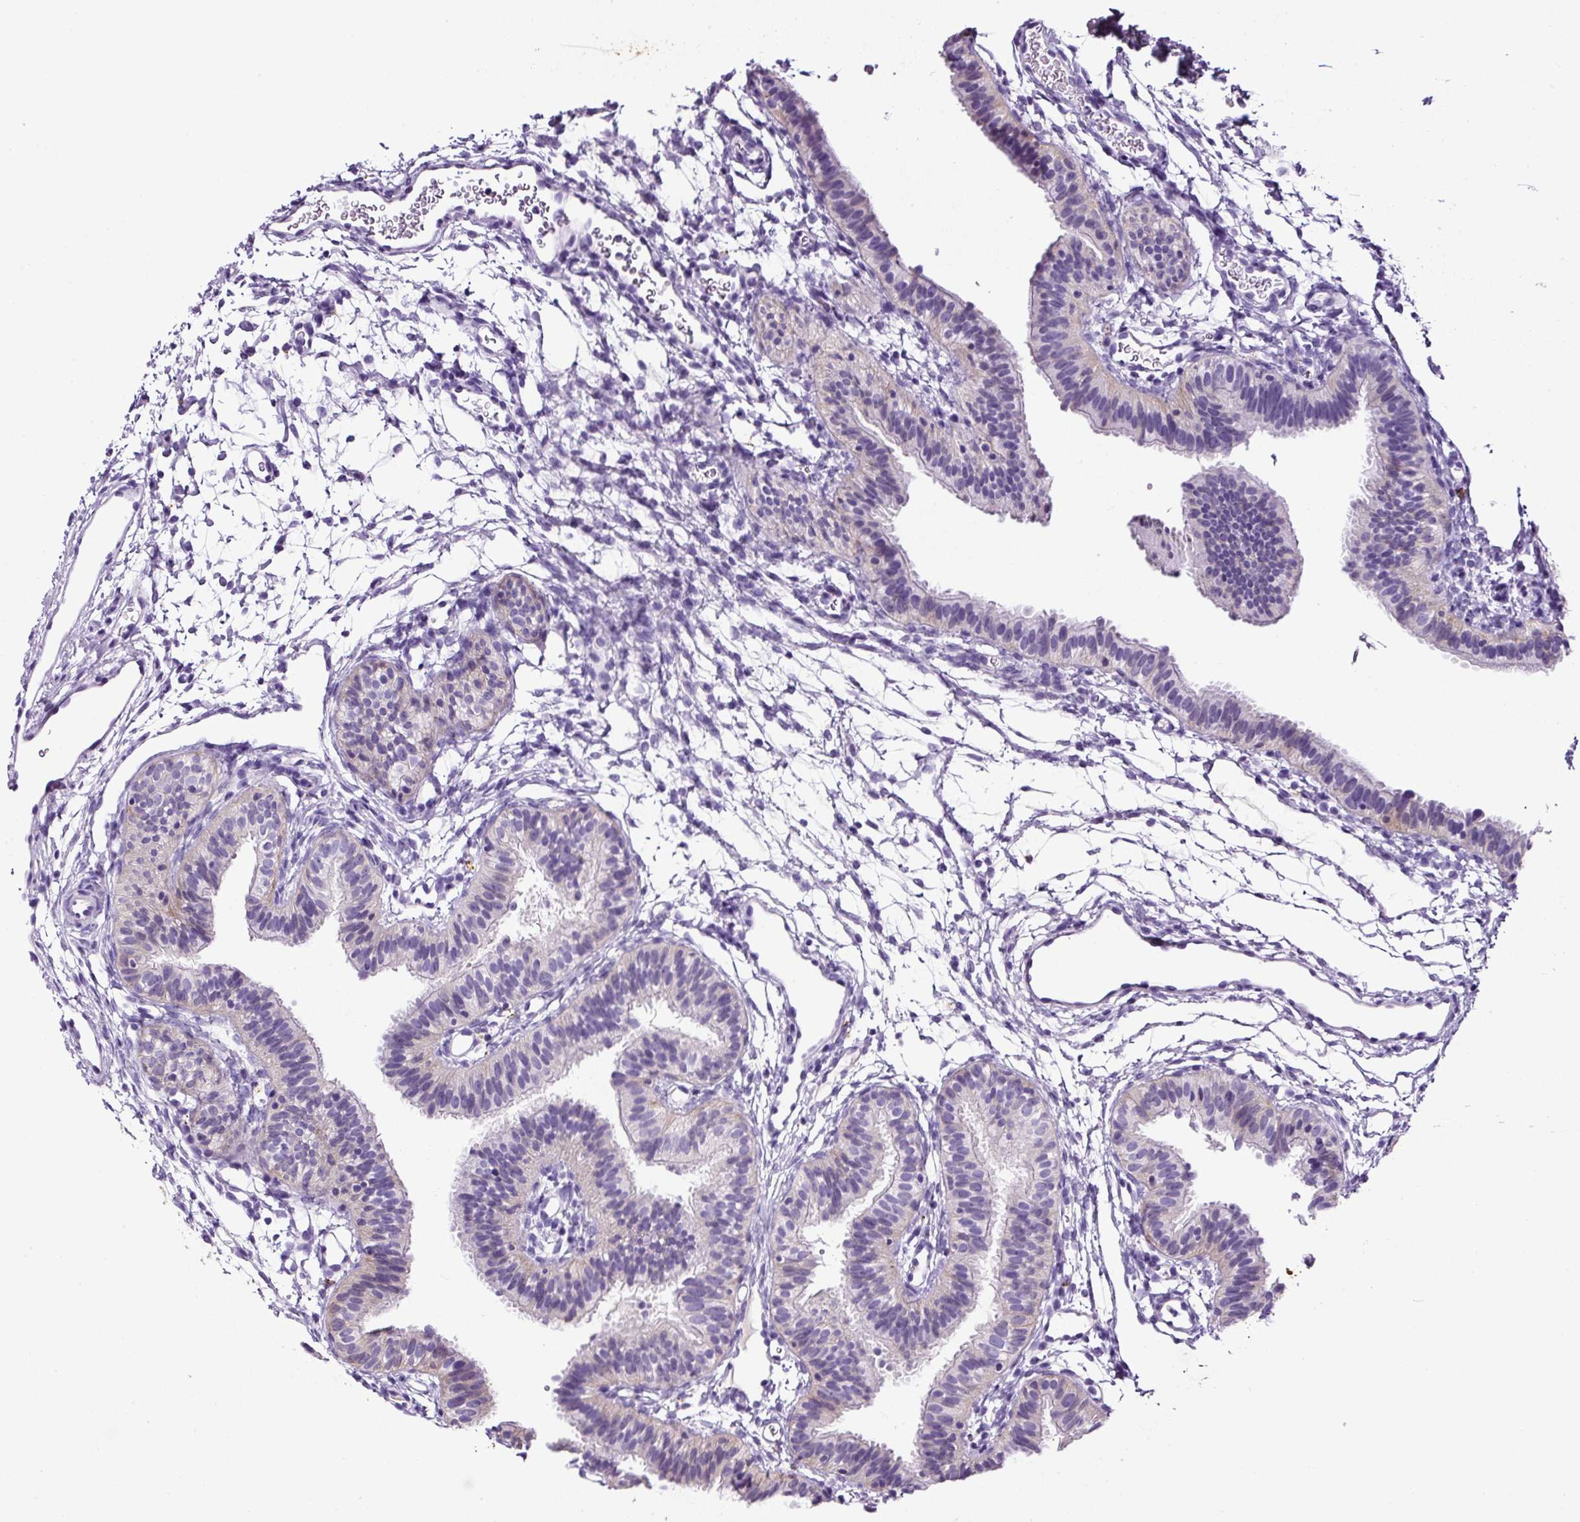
{"staining": {"intensity": "negative", "quantity": "none", "location": "none"}, "tissue": "fallopian tube", "cell_type": "Glandular cells", "image_type": "normal", "snomed": [{"axis": "morphology", "description": "Normal tissue, NOS"}, {"axis": "topography", "description": "Fallopian tube"}], "caption": "High power microscopy micrograph of an immunohistochemistry (IHC) image of benign fallopian tube, revealing no significant positivity in glandular cells. The staining is performed using DAB brown chromogen with nuclei counter-stained in using hematoxylin.", "gene": "SP8", "patient": {"sex": "female", "age": 35}}